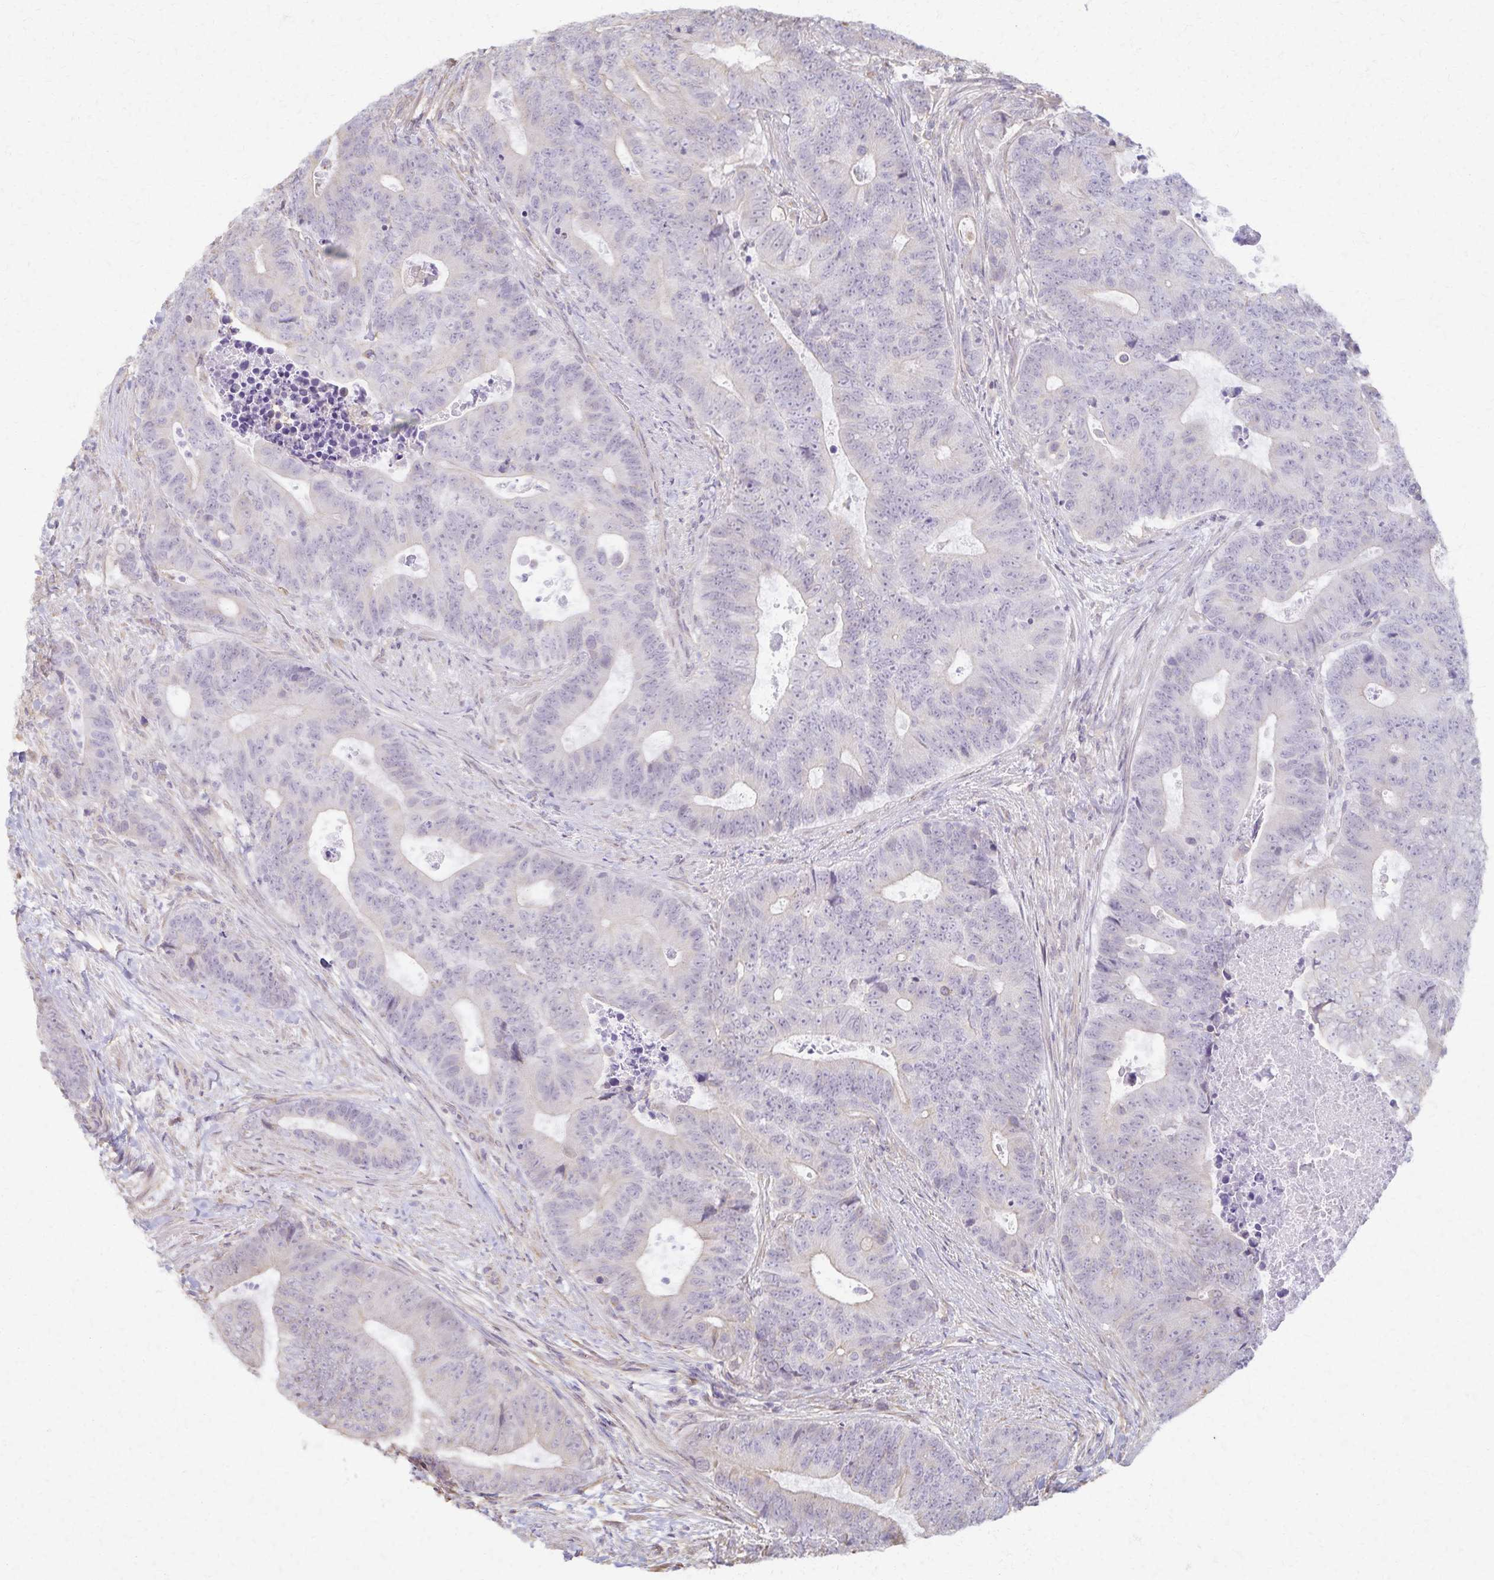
{"staining": {"intensity": "weak", "quantity": "<25%", "location": "cytoplasmic/membranous"}, "tissue": "colorectal cancer", "cell_type": "Tumor cells", "image_type": "cancer", "snomed": [{"axis": "morphology", "description": "Adenocarcinoma, NOS"}, {"axis": "topography", "description": "Colon"}], "caption": "Tumor cells show no significant expression in colorectal cancer.", "gene": "KISS1", "patient": {"sex": "female", "age": 48}}